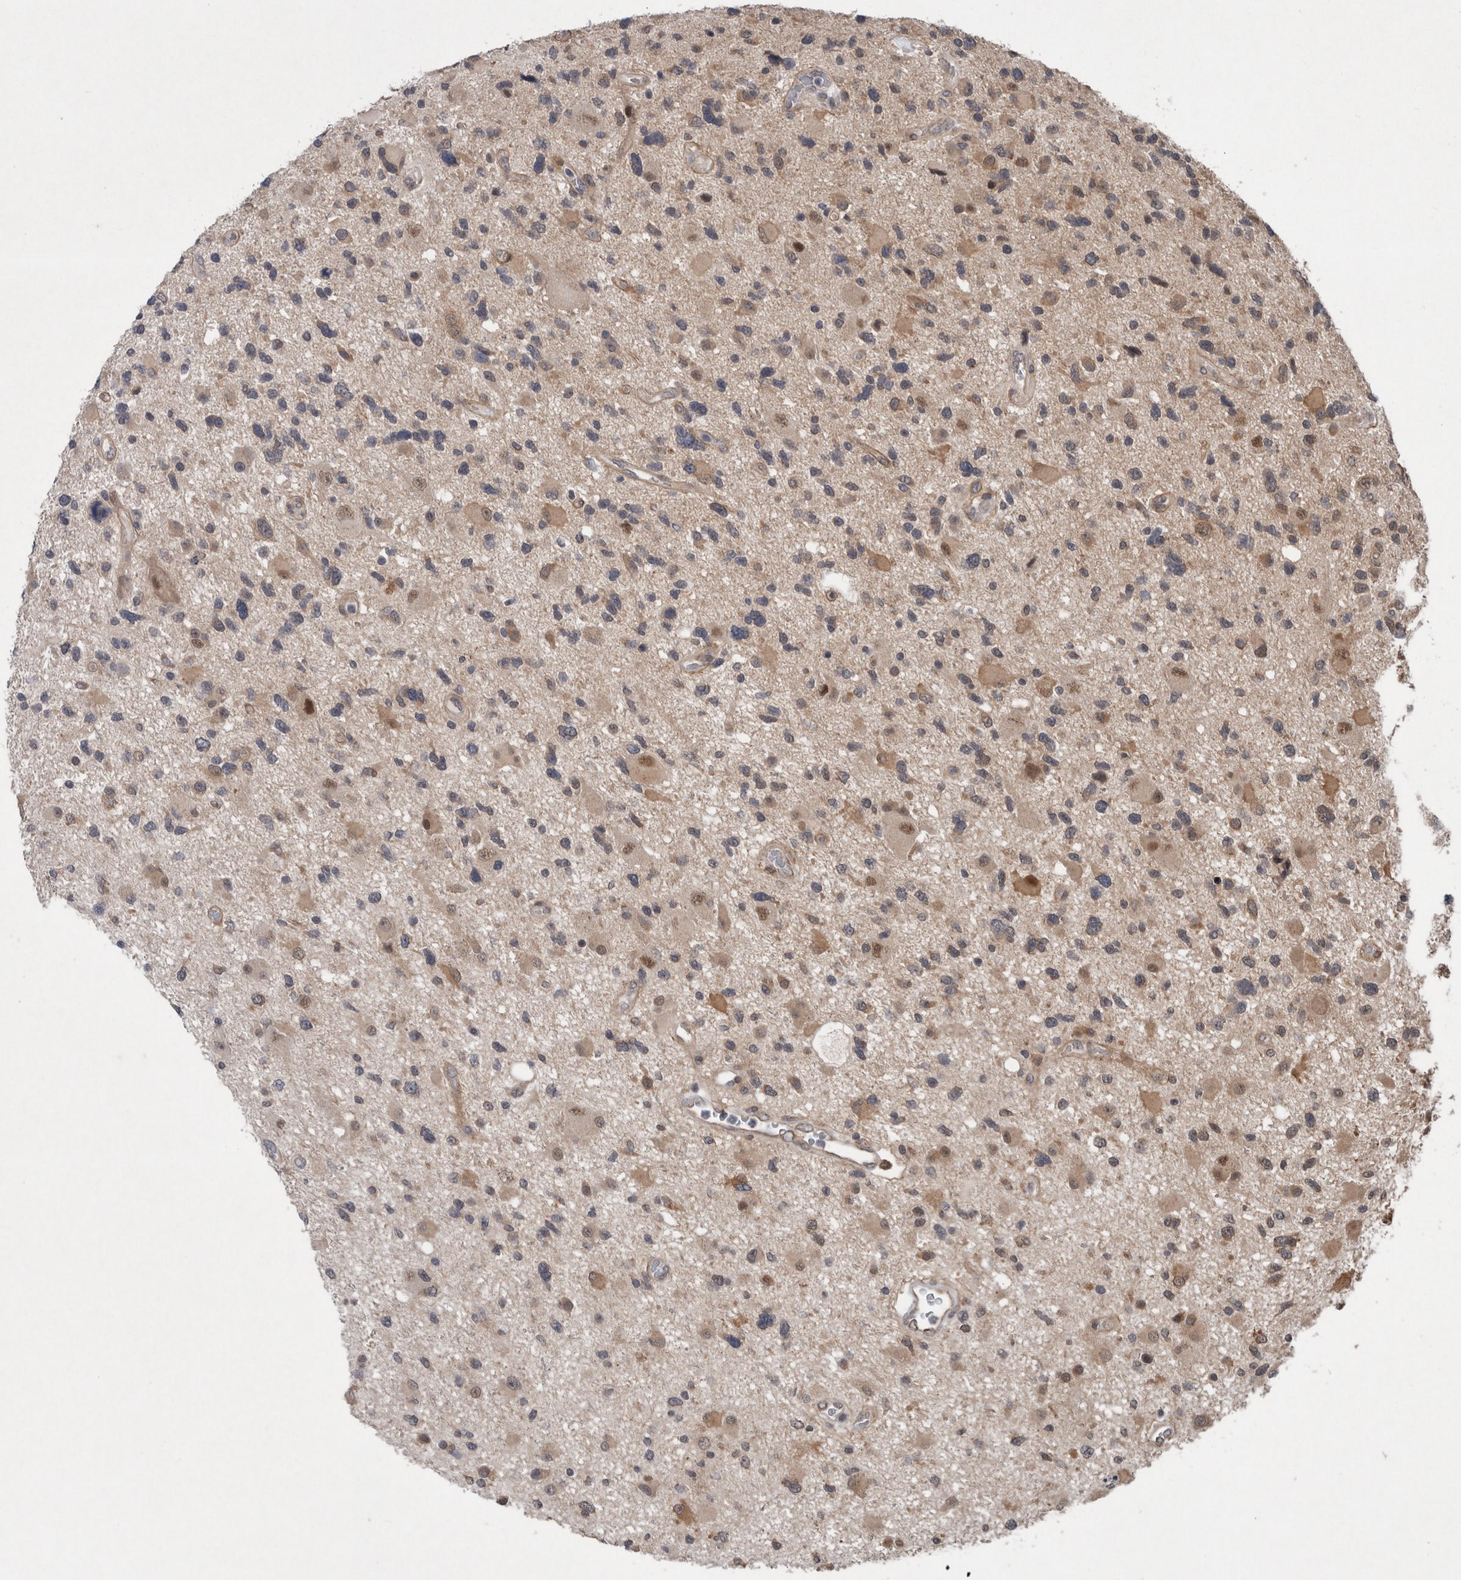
{"staining": {"intensity": "moderate", "quantity": "<25%", "location": "cytoplasmic/membranous,nuclear"}, "tissue": "glioma", "cell_type": "Tumor cells", "image_type": "cancer", "snomed": [{"axis": "morphology", "description": "Glioma, malignant, High grade"}, {"axis": "topography", "description": "Brain"}], "caption": "A brown stain shows moderate cytoplasmic/membranous and nuclear expression of a protein in human high-grade glioma (malignant) tumor cells.", "gene": "GIMAP6", "patient": {"sex": "male", "age": 33}}